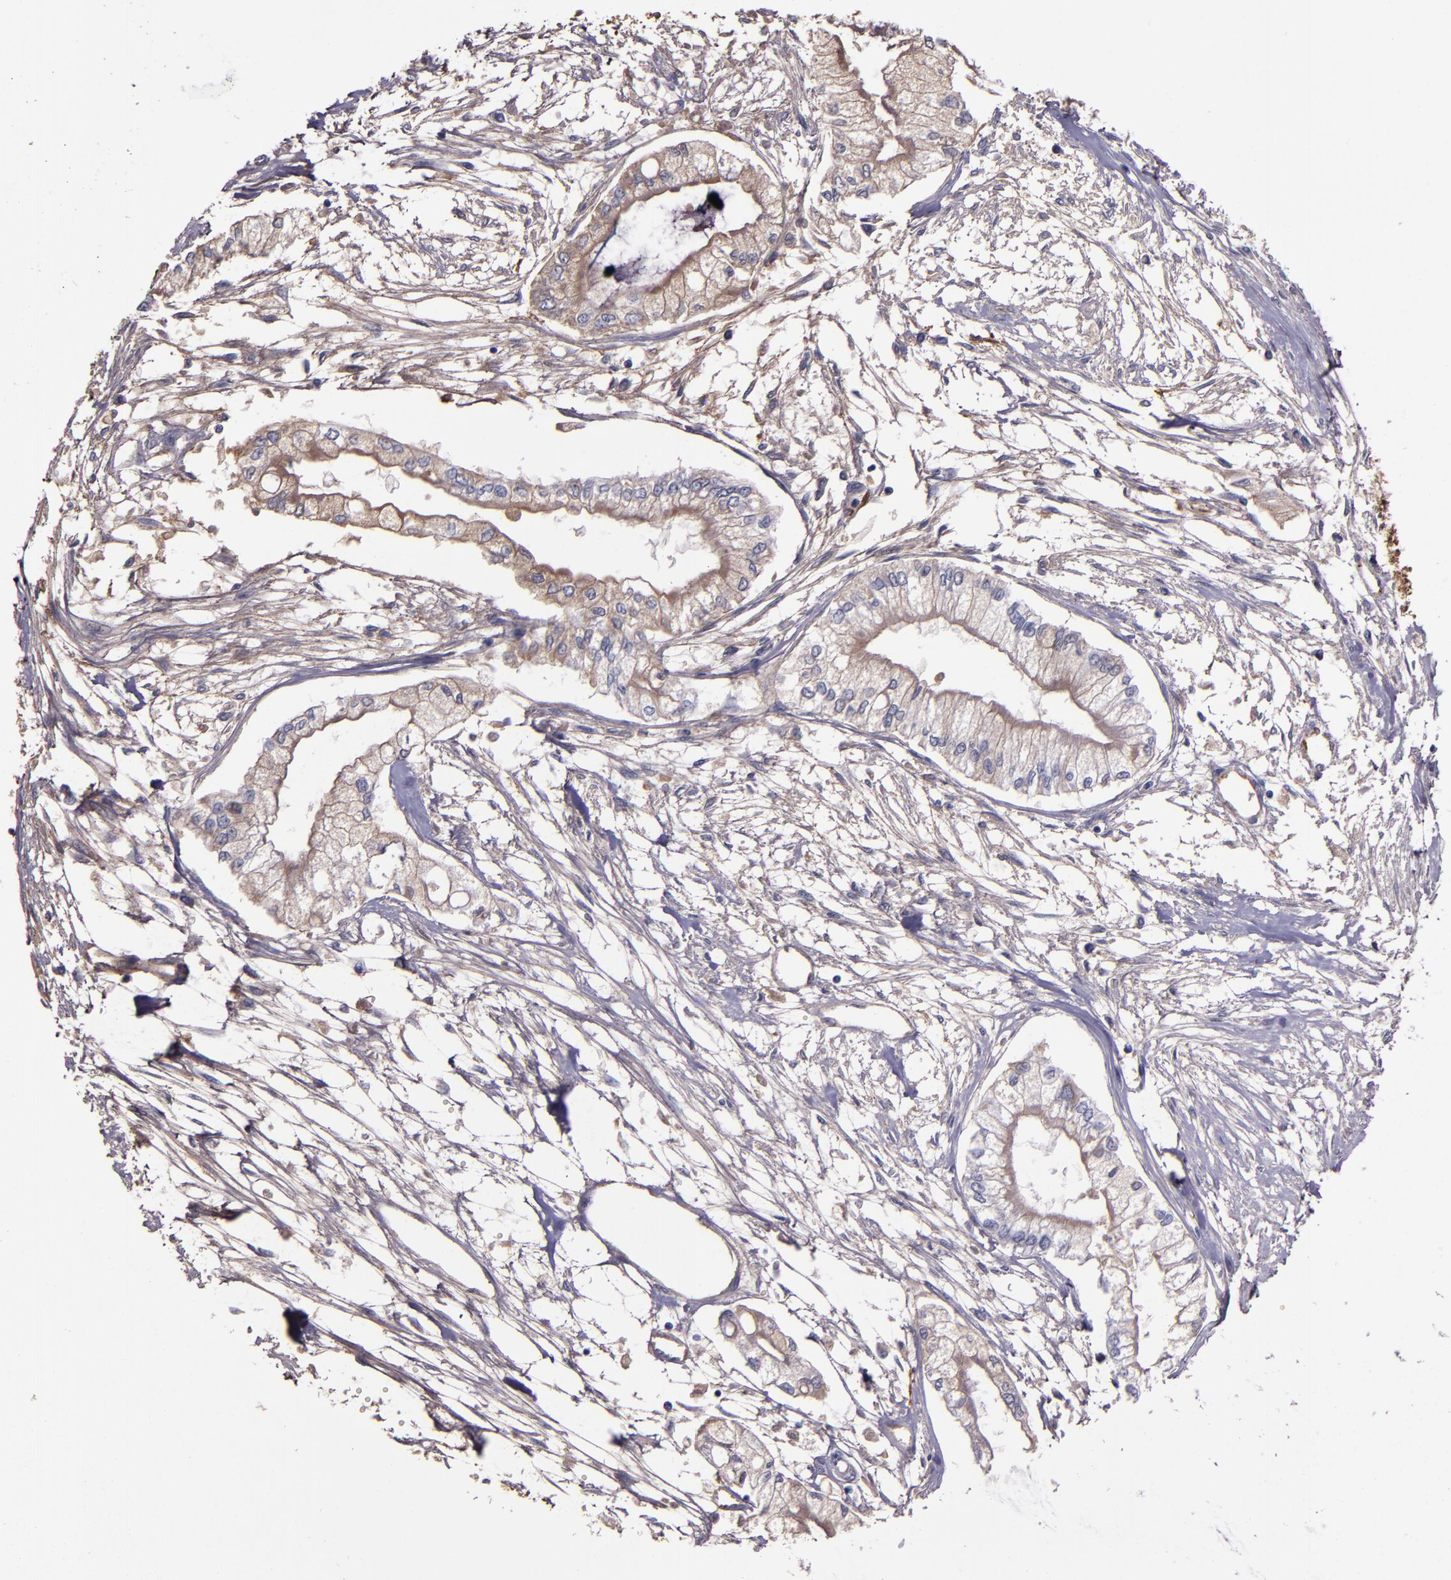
{"staining": {"intensity": "weak", "quantity": "25%-75%", "location": "cytoplasmic/membranous"}, "tissue": "pancreatic cancer", "cell_type": "Tumor cells", "image_type": "cancer", "snomed": [{"axis": "morphology", "description": "Adenocarcinoma, NOS"}, {"axis": "topography", "description": "Pancreas"}], "caption": "The immunohistochemical stain highlights weak cytoplasmic/membranous expression in tumor cells of pancreatic cancer tissue.", "gene": "A2M", "patient": {"sex": "male", "age": 79}}